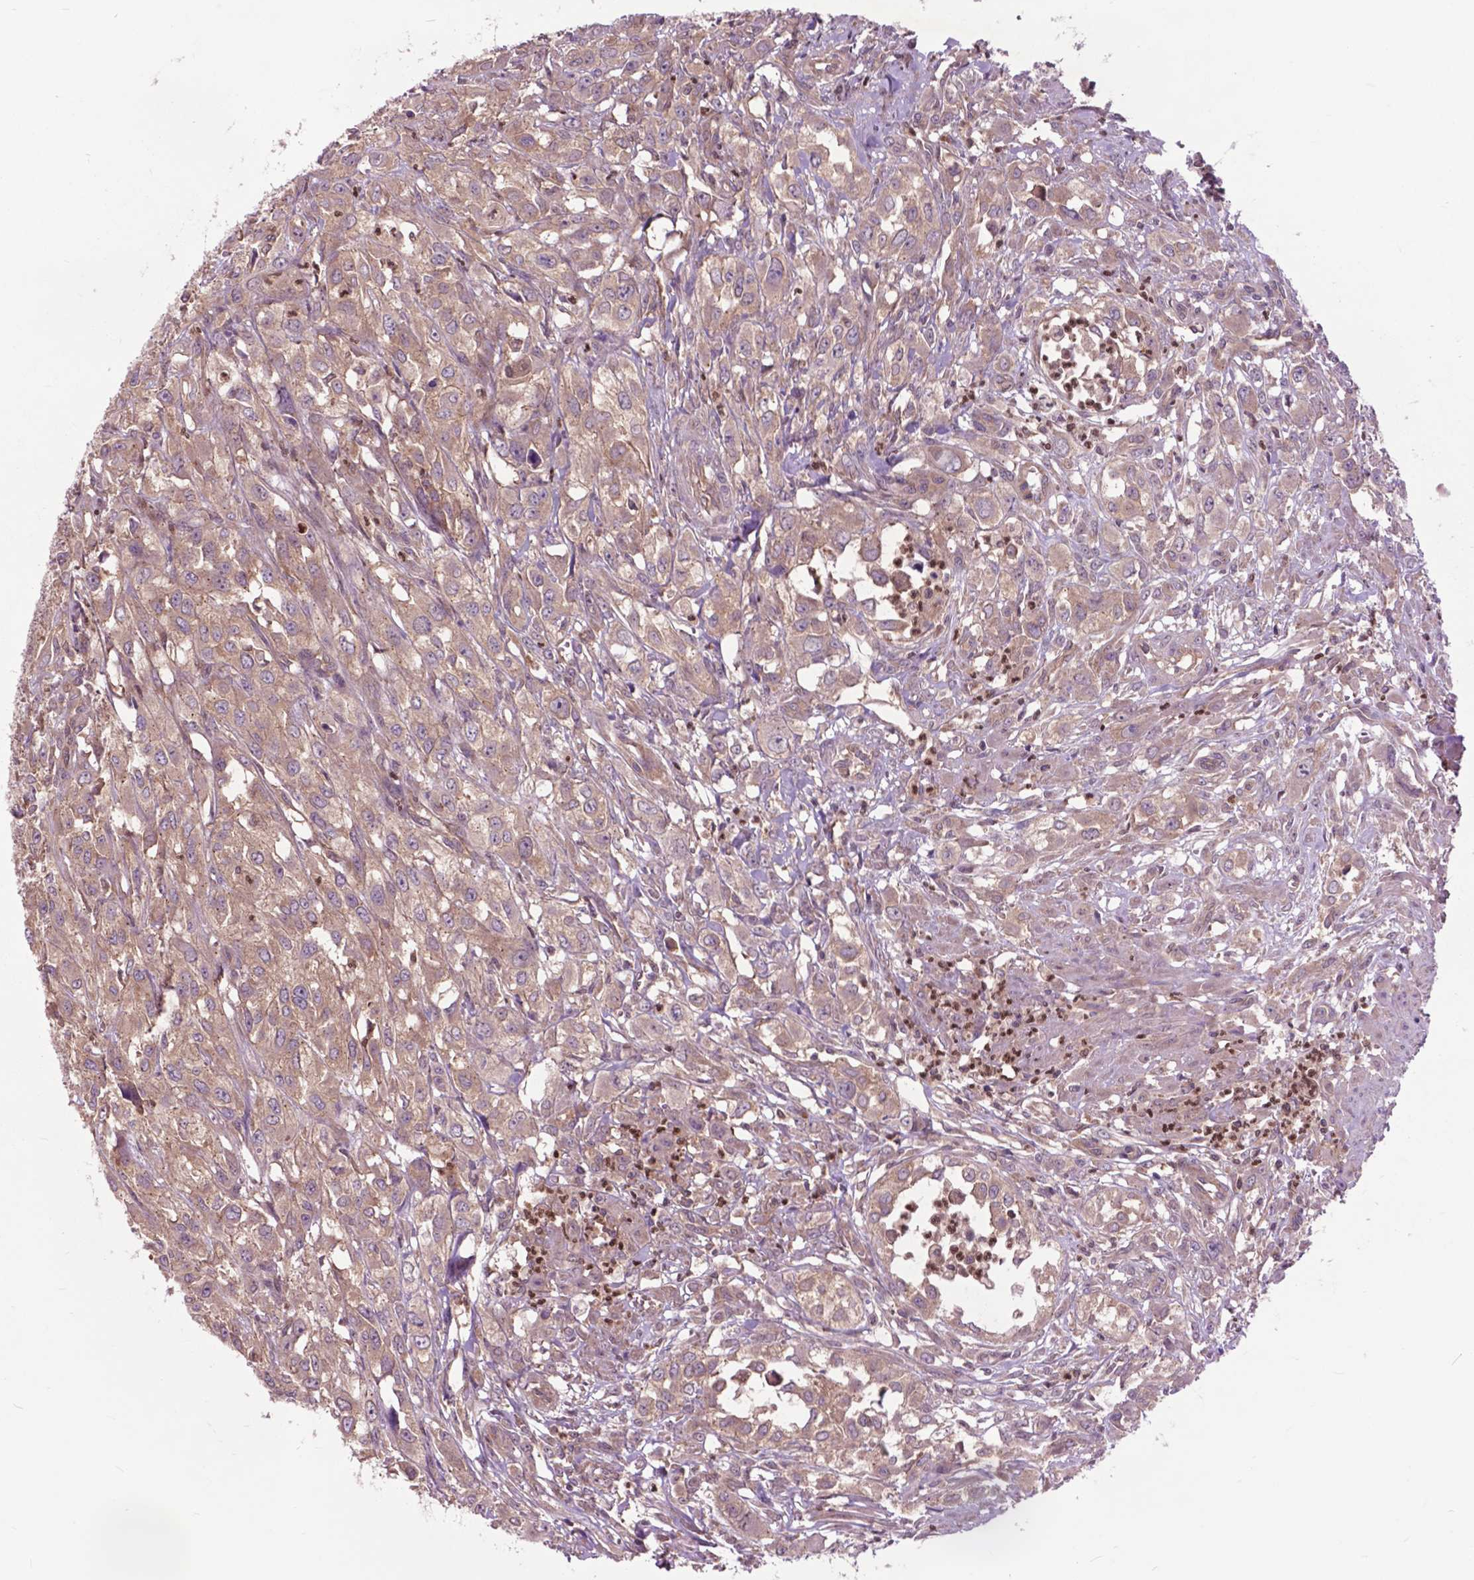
{"staining": {"intensity": "weak", "quantity": ">75%", "location": "cytoplasmic/membranous"}, "tissue": "urothelial cancer", "cell_type": "Tumor cells", "image_type": "cancer", "snomed": [{"axis": "morphology", "description": "Urothelial carcinoma, High grade"}, {"axis": "topography", "description": "Urinary bladder"}], "caption": "A brown stain highlights weak cytoplasmic/membranous positivity of a protein in human urothelial cancer tumor cells.", "gene": "ARAF", "patient": {"sex": "male", "age": 67}}